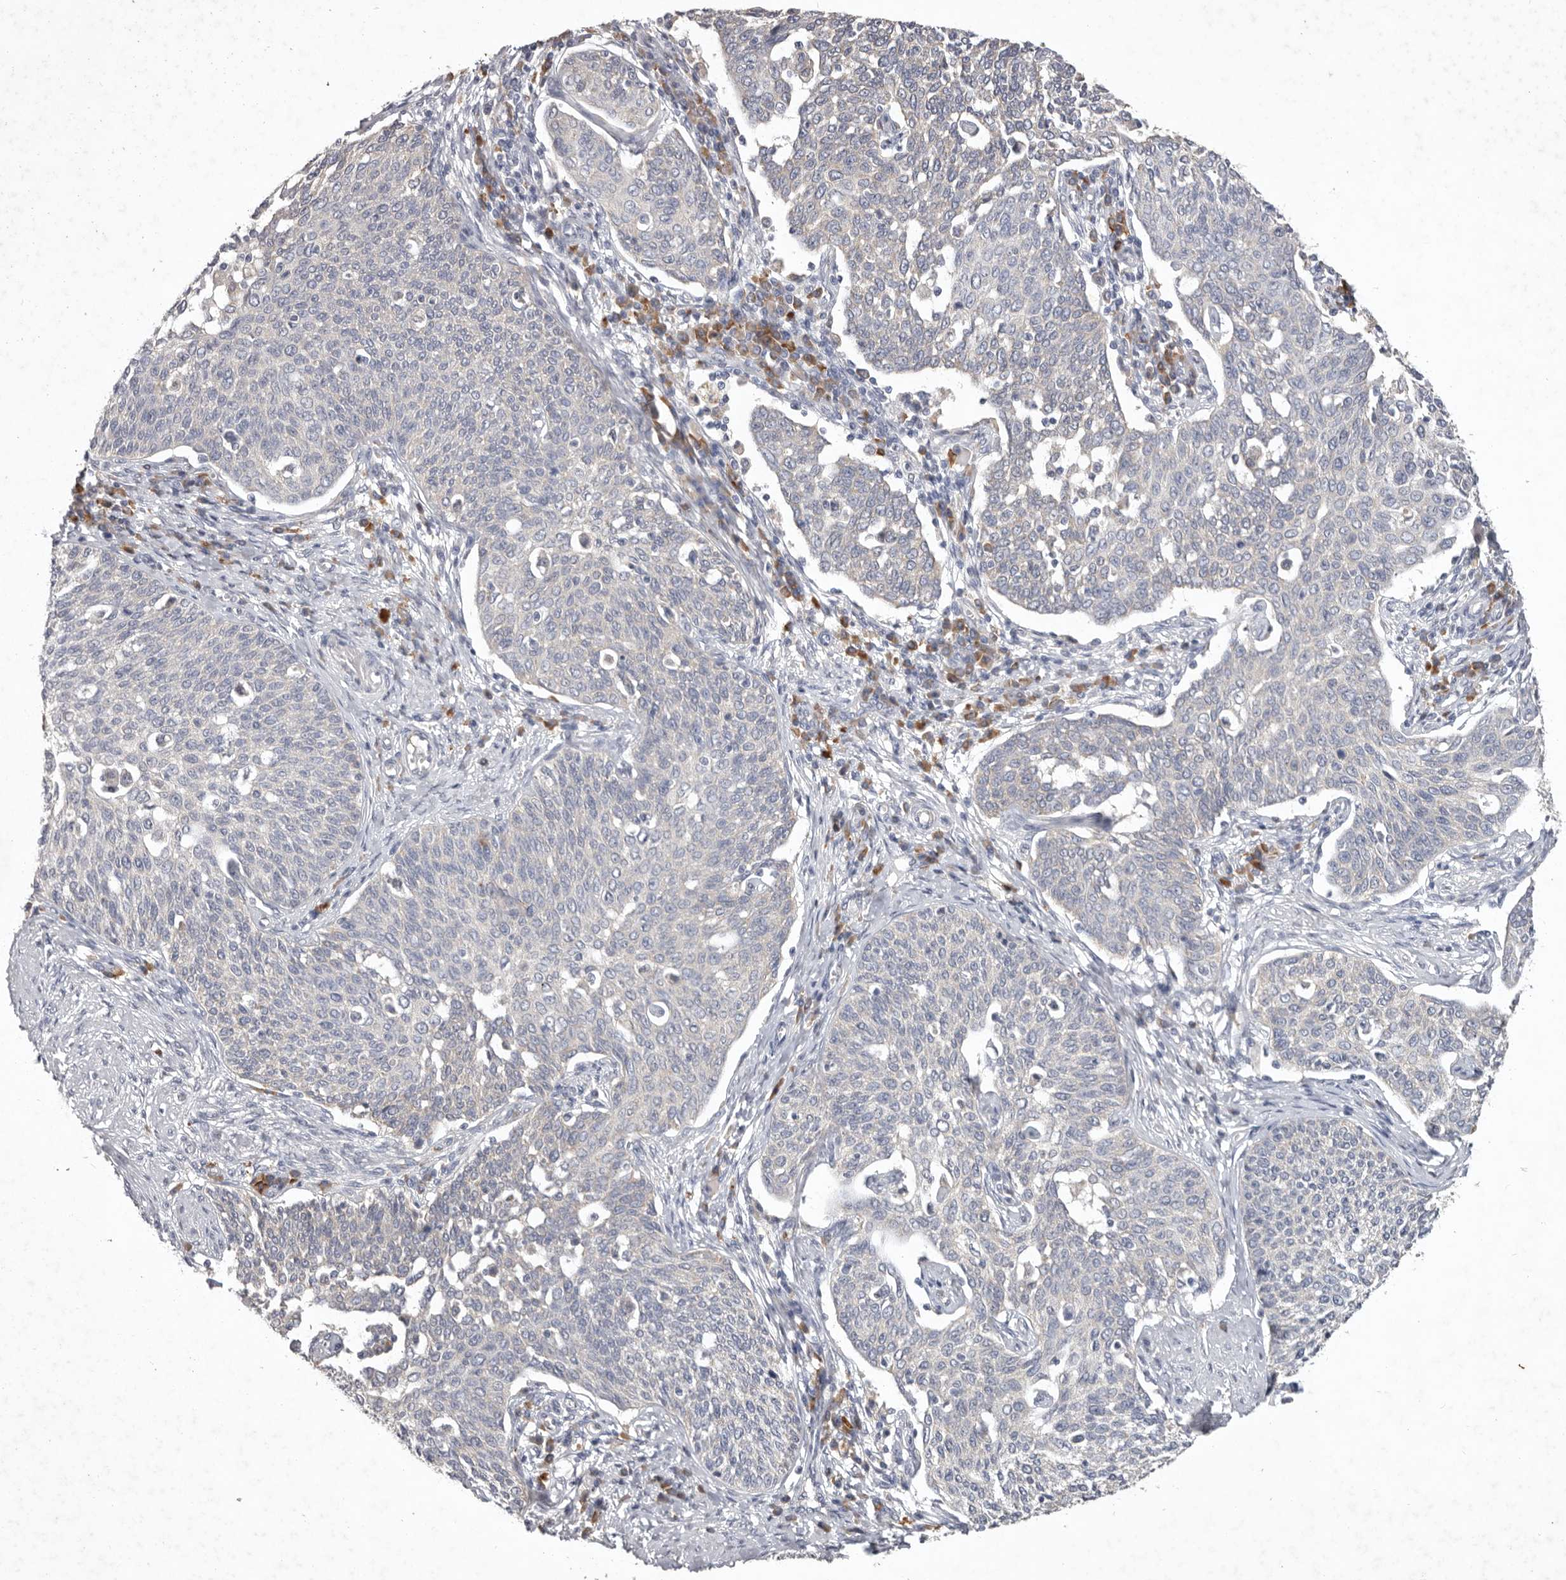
{"staining": {"intensity": "negative", "quantity": "none", "location": "none"}, "tissue": "cervical cancer", "cell_type": "Tumor cells", "image_type": "cancer", "snomed": [{"axis": "morphology", "description": "Squamous cell carcinoma, NOS"}, {"axis": "topography", "description": "Cervix"}], "caption": "This is an IHC photomicrograph of cervical cancer (squamous cell carcinoma). There is no staining in tumor cells.", "gene": "WDR77", "patient": {"sex": "female", "age": 34}}